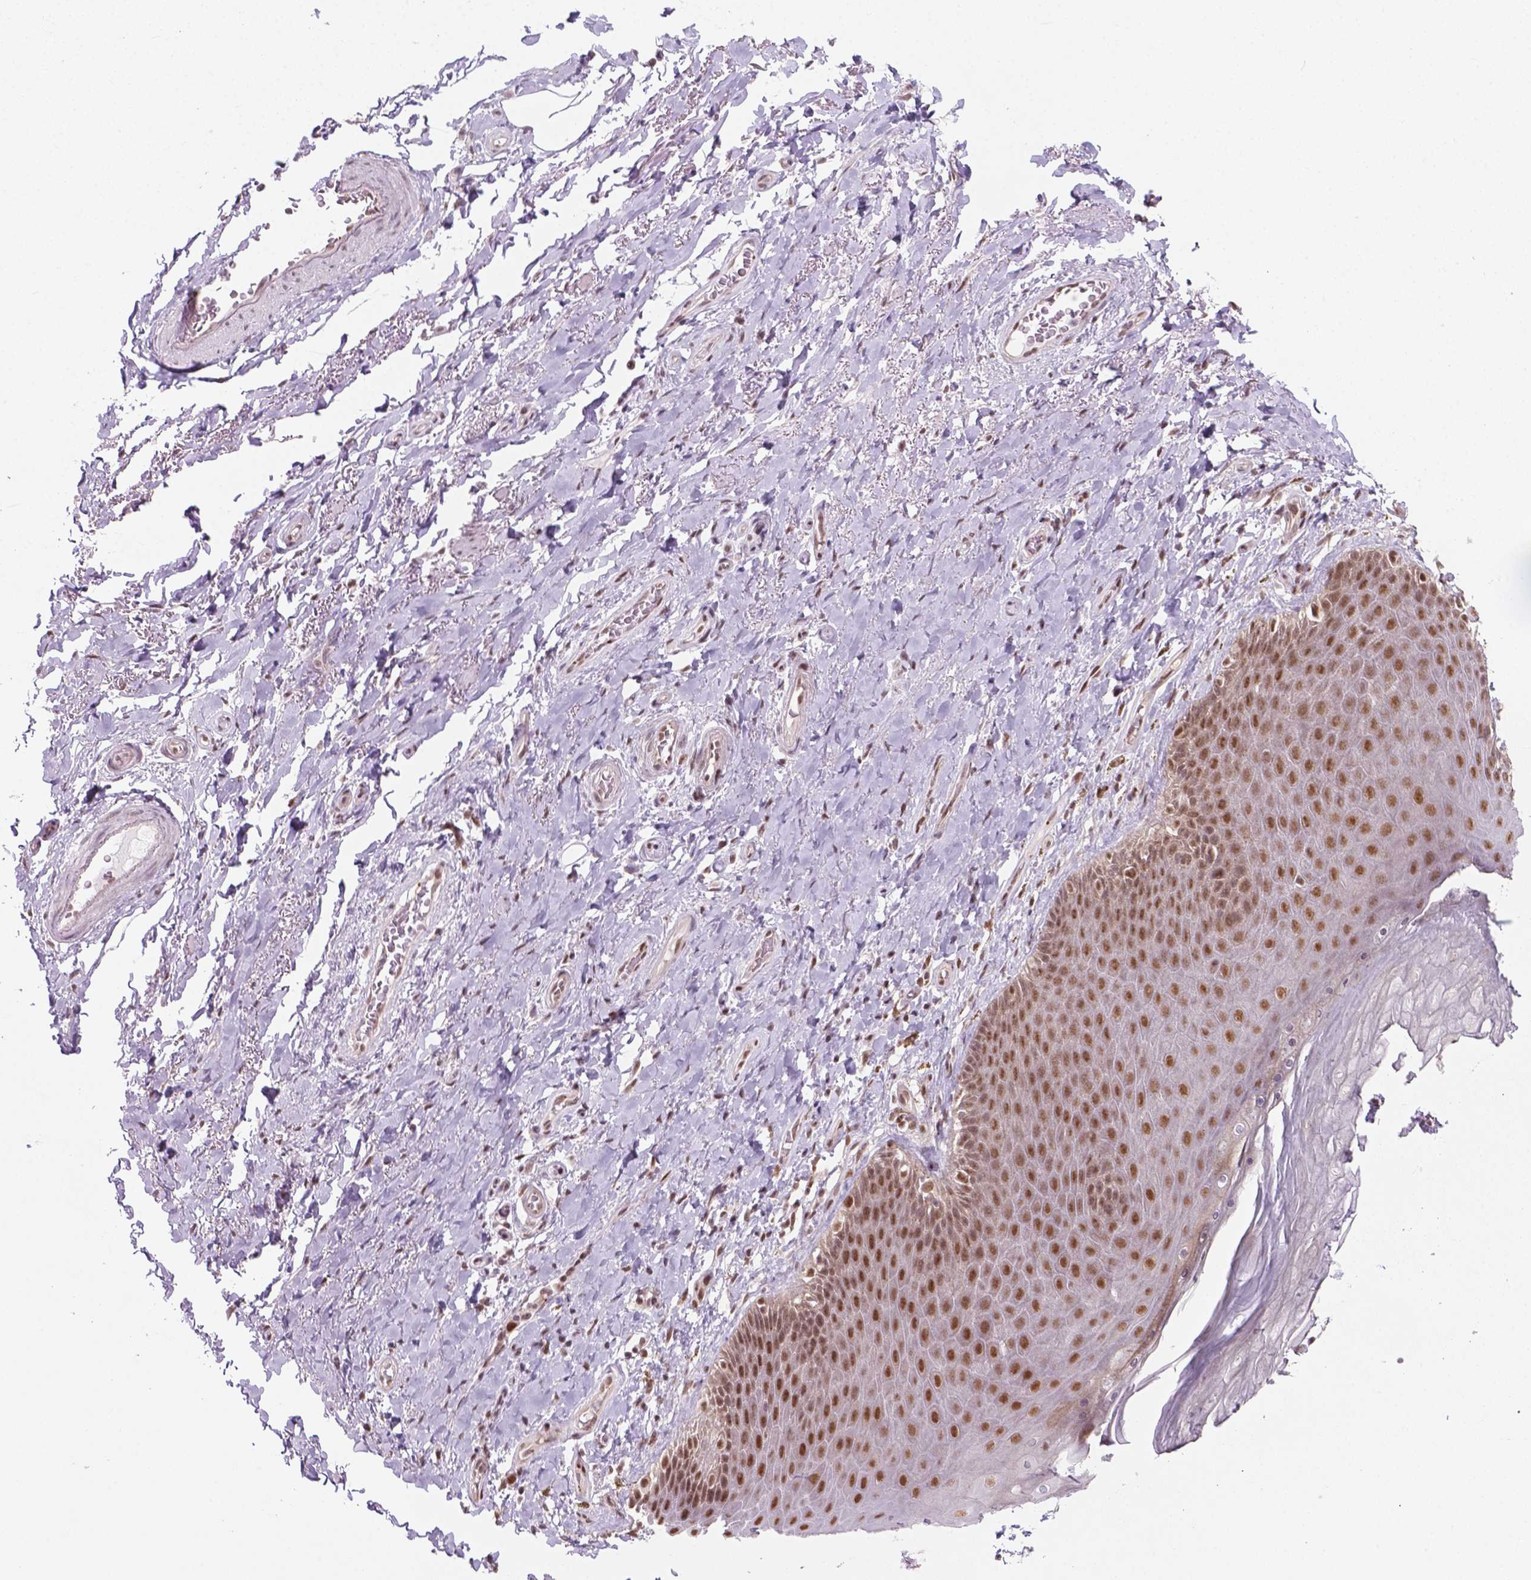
{"staining": {"intensity": "negative", "quantity": "none", "location": "none"}, "tissue": "adipose tissue", "cell_type": "Adipocytes", "image_type": "normal", "snomed": [{"axis": "morphology", "description": "Normal tissue, NOS"}, {"axis": "topography", "description": "Anal"}, {"axis": "topography", "description": "Peripheral nerve tissue"}], "caption": "IHC image of benign adipose tissue: adipose tissue stained with DAB reveals no significant protein positivity in adipocytes.", "gene": "PHAX", "patient": {"sex": "male", "age": 53}}